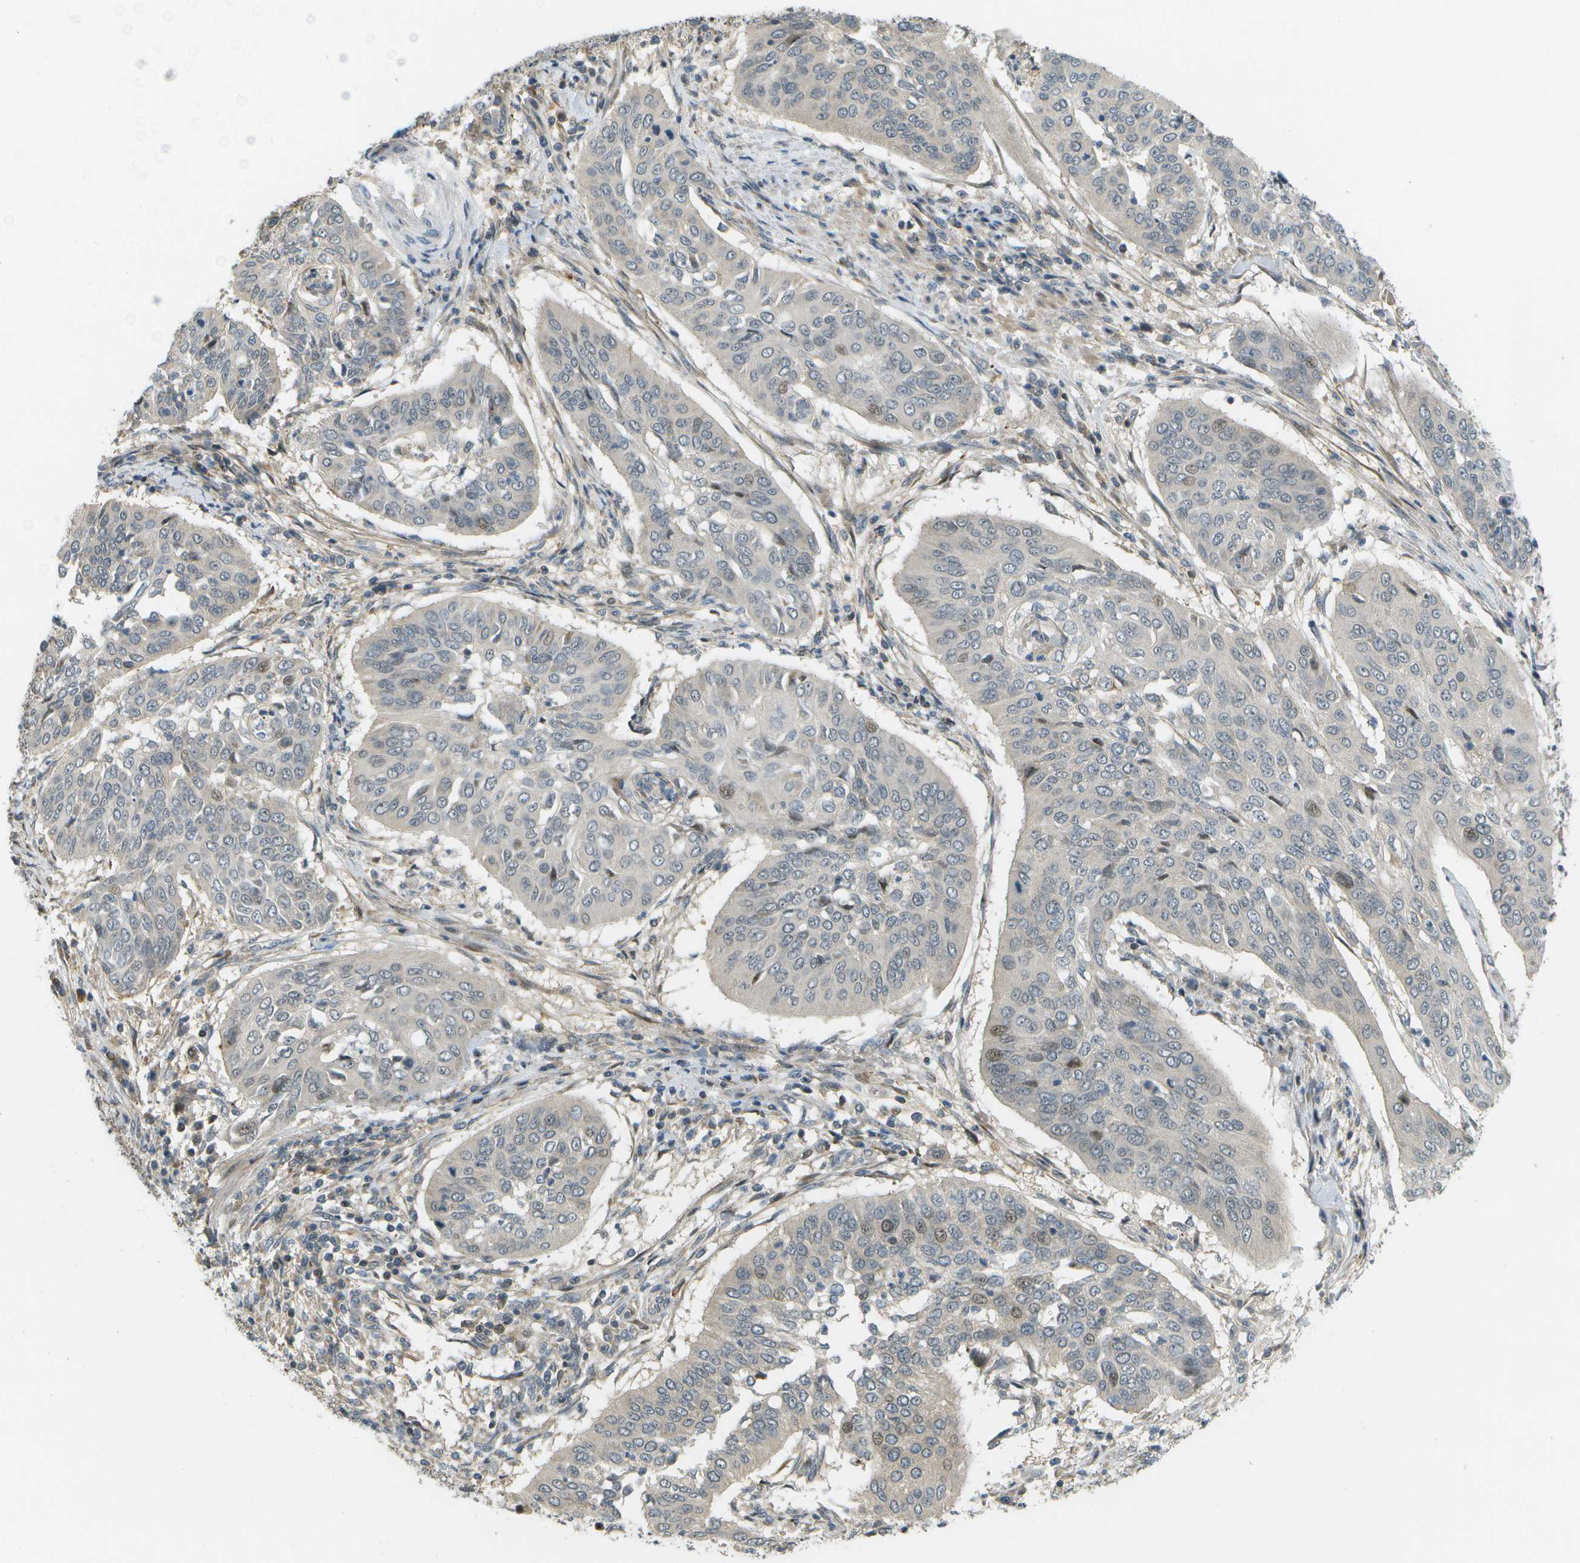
{"staining": {"intensity": "negative", "quantity": "none", "location": "none"}, "tissue": "cervical cancer", "cell_type": "Tumor cells", "image_type": "cancer", "snomed": [{"axis": "morphology", "description": "Normal tissue, NOS"}, {"axis": "morphology", "description": "Squamous cell carcinoma, NOS"}, {"axis": "topography", "description": "Cervix"}], "caption": "This is a image of immunohistochemistry staining of cervical cancer (squamous cell carcinoma), which shows no positivity in tumor cells.", "gene": "WNK2", "patient": {"sex": "female", "age": 39}}